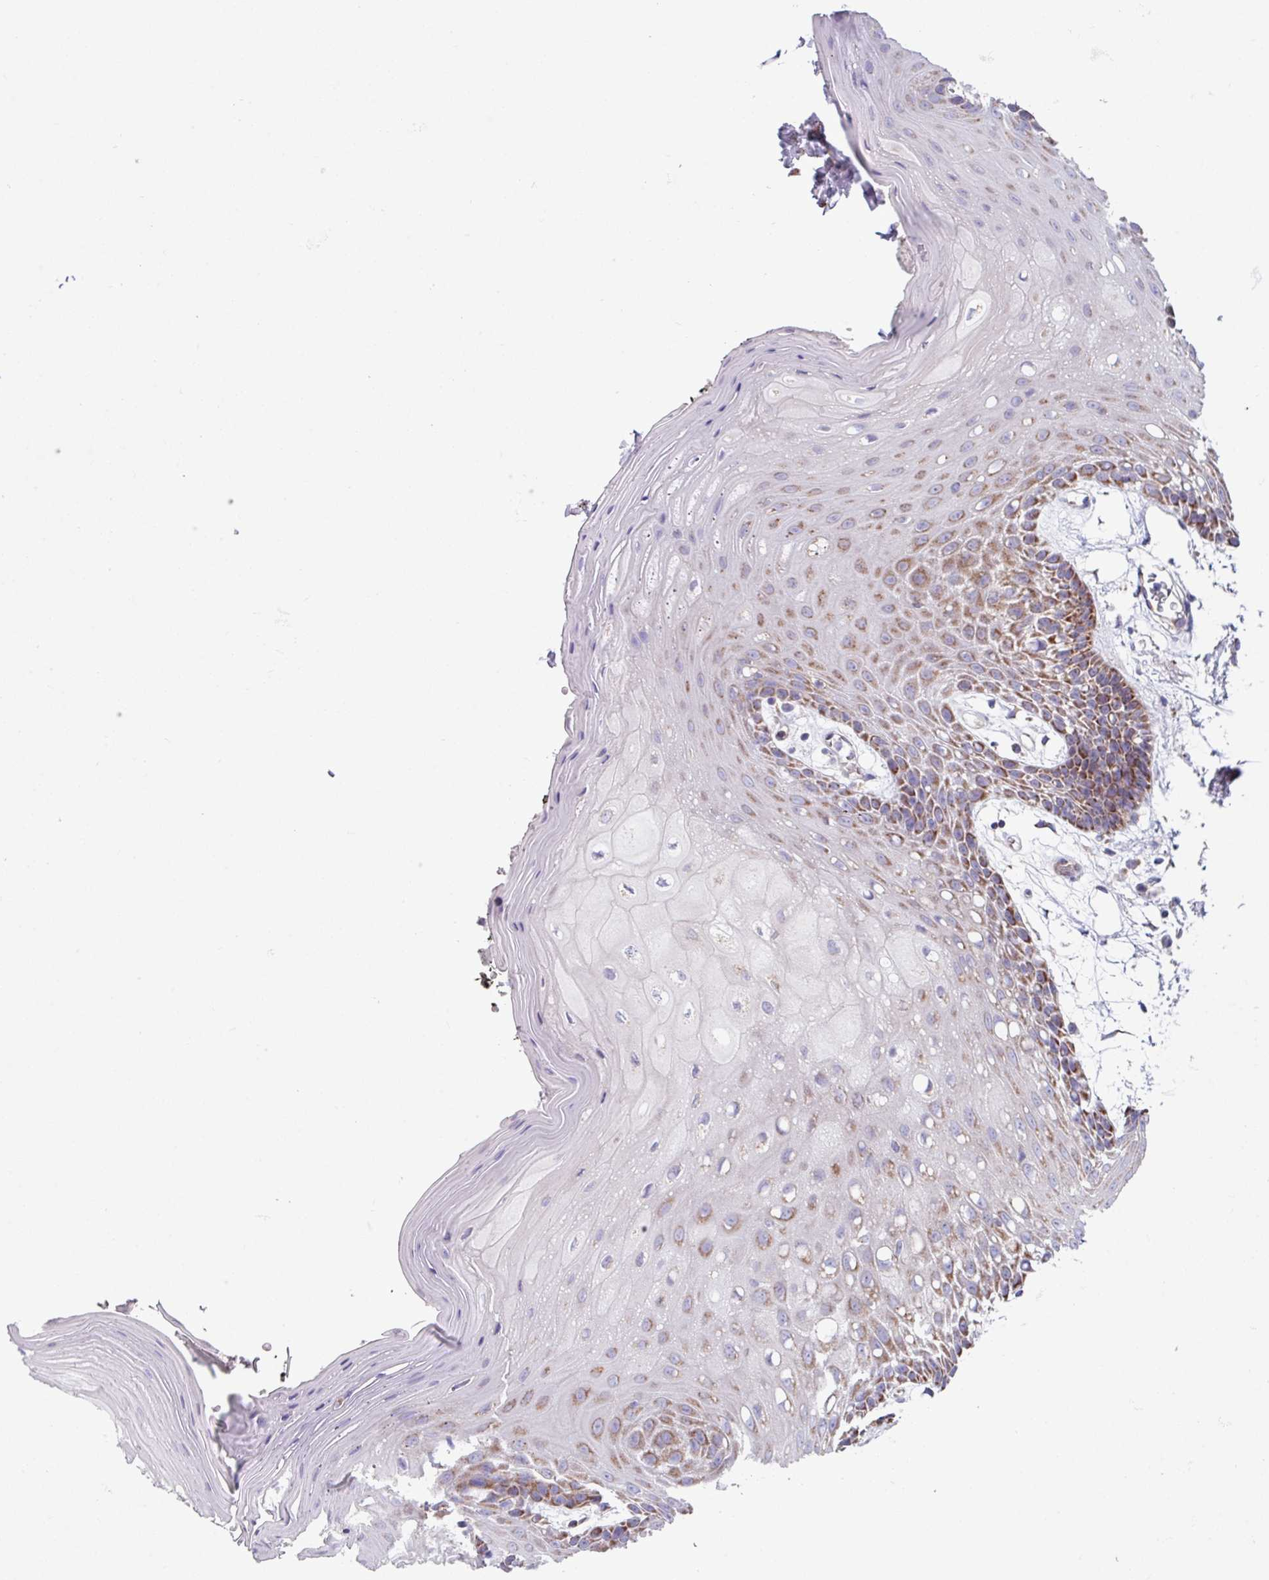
{"staining": {"intensity": "moderate", "quantity": "25%-75%", "location": "cytoplasmic/membranous"}, "tissue": "oral mucosa", "cell_type": "Squamous epithelial cells", "image_type": "normal", "snomed": [{"axis": "morphology", "description": "Normal tissue, NOS"}, {"axis": "topography", "description": "Oral tissue"}, {"axis": "topography", "description": "Tounge, NOS"}], "caption": "Brown immunohistochemical staining in benign oral mucosa shows moderate cytoplasmic/membranous staining in approximately 25%-75% of squamous epithelial cells.", "gene": "OTULIN", "patient": {"sex": "female", "age": 59}}